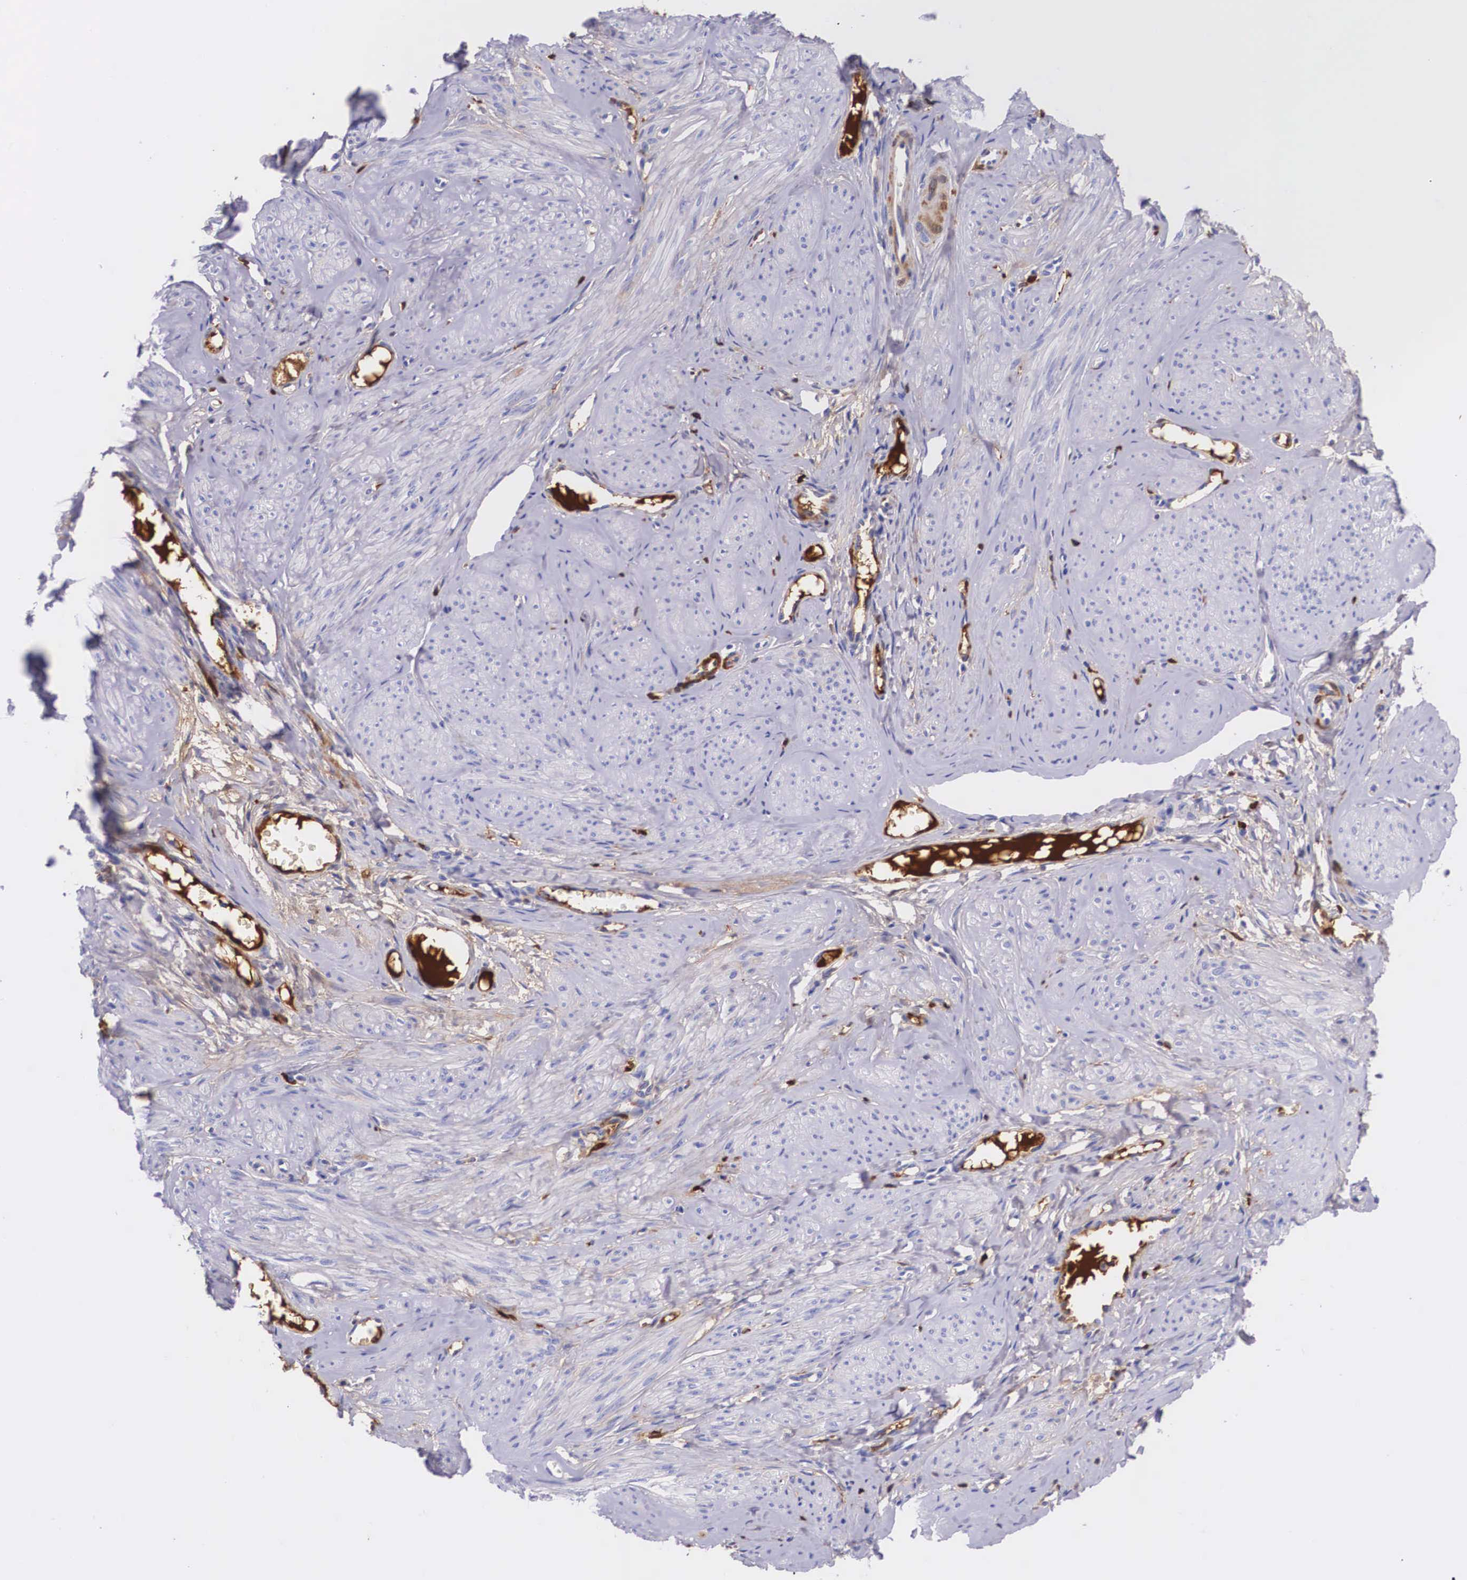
{"staining": {"intensity": "negative", "quantity": "none", "location": "none"}, "tissue": "smooth muscle", "cell_type": "Smooth muscle cells", "image_type": "normal", "snomed": [{"axis": "morphology", "description": "Normal tissue, NOS"}, {"axis": "topography", "description": "Uterus"}], "caption": "Immunohistochemistry (IHC) image of benign smooth muscle stained for a protein (brown), which shows no staining in smooth muscle cells. (DAB (3,3'-diaminobenzidine) immunohistochemistry, high magnification).", "gene": "PLG", "patient": {"sex": "female", "age": 45}}